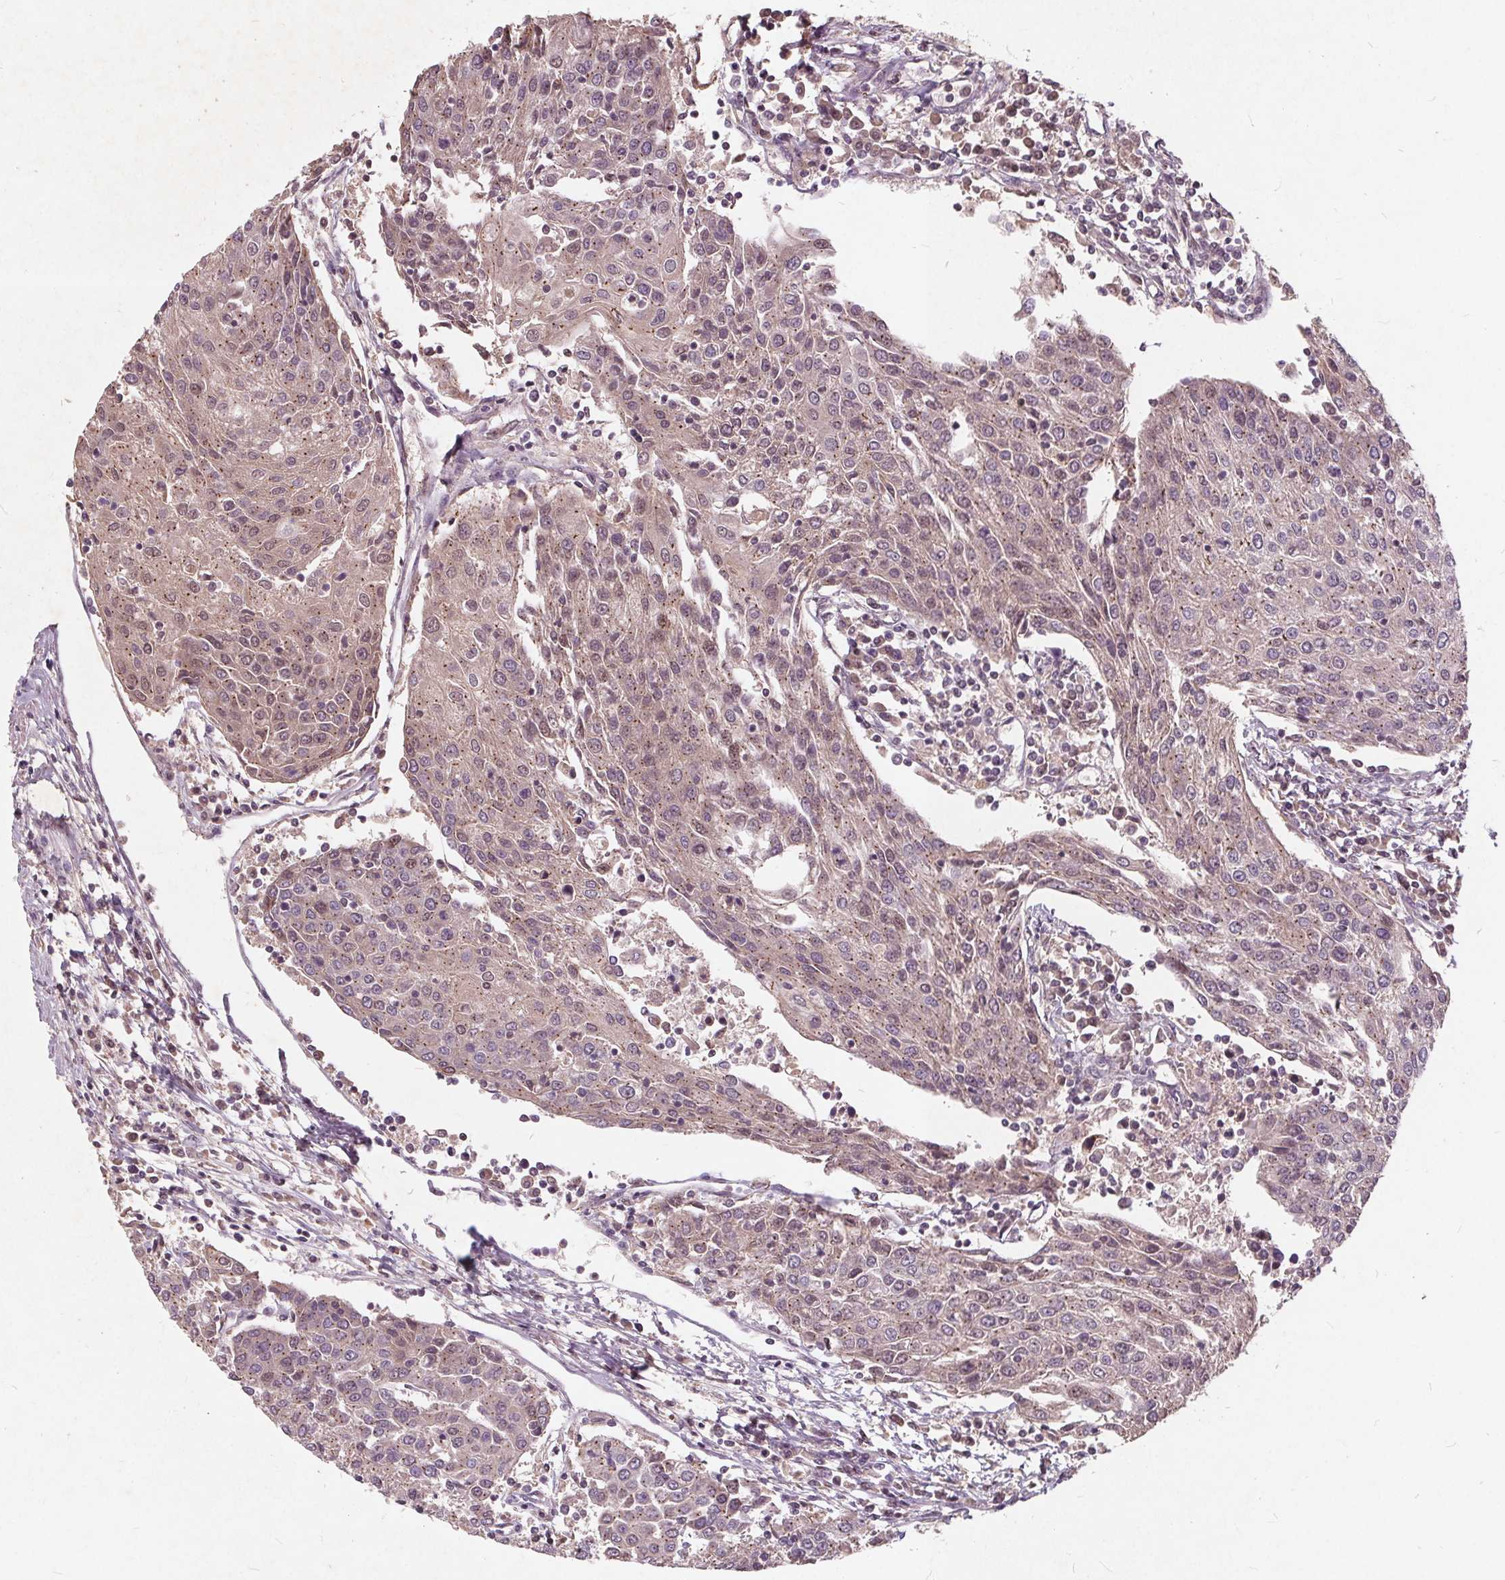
{"staining": {"intensity": "weak", "quantity": "<25%", "location": "cytoplasmic/membranous"}, "tissue": "urothelial cancer", "cell_type": "Tumor cells", "image_type": "cancer", "snomed": [{"axis": "morphology", "description": "Urothelial carcinoma, High grade"}, {"axis": "topography", "description": "Urinary bladder"}], "caption": "This is an immunohistochemistry (IHC) image of urothelial cancer. There is no positivity in tumor cells.", "gene": "CSNK1G2", "patient": {"sex": "female", "age": 85}}